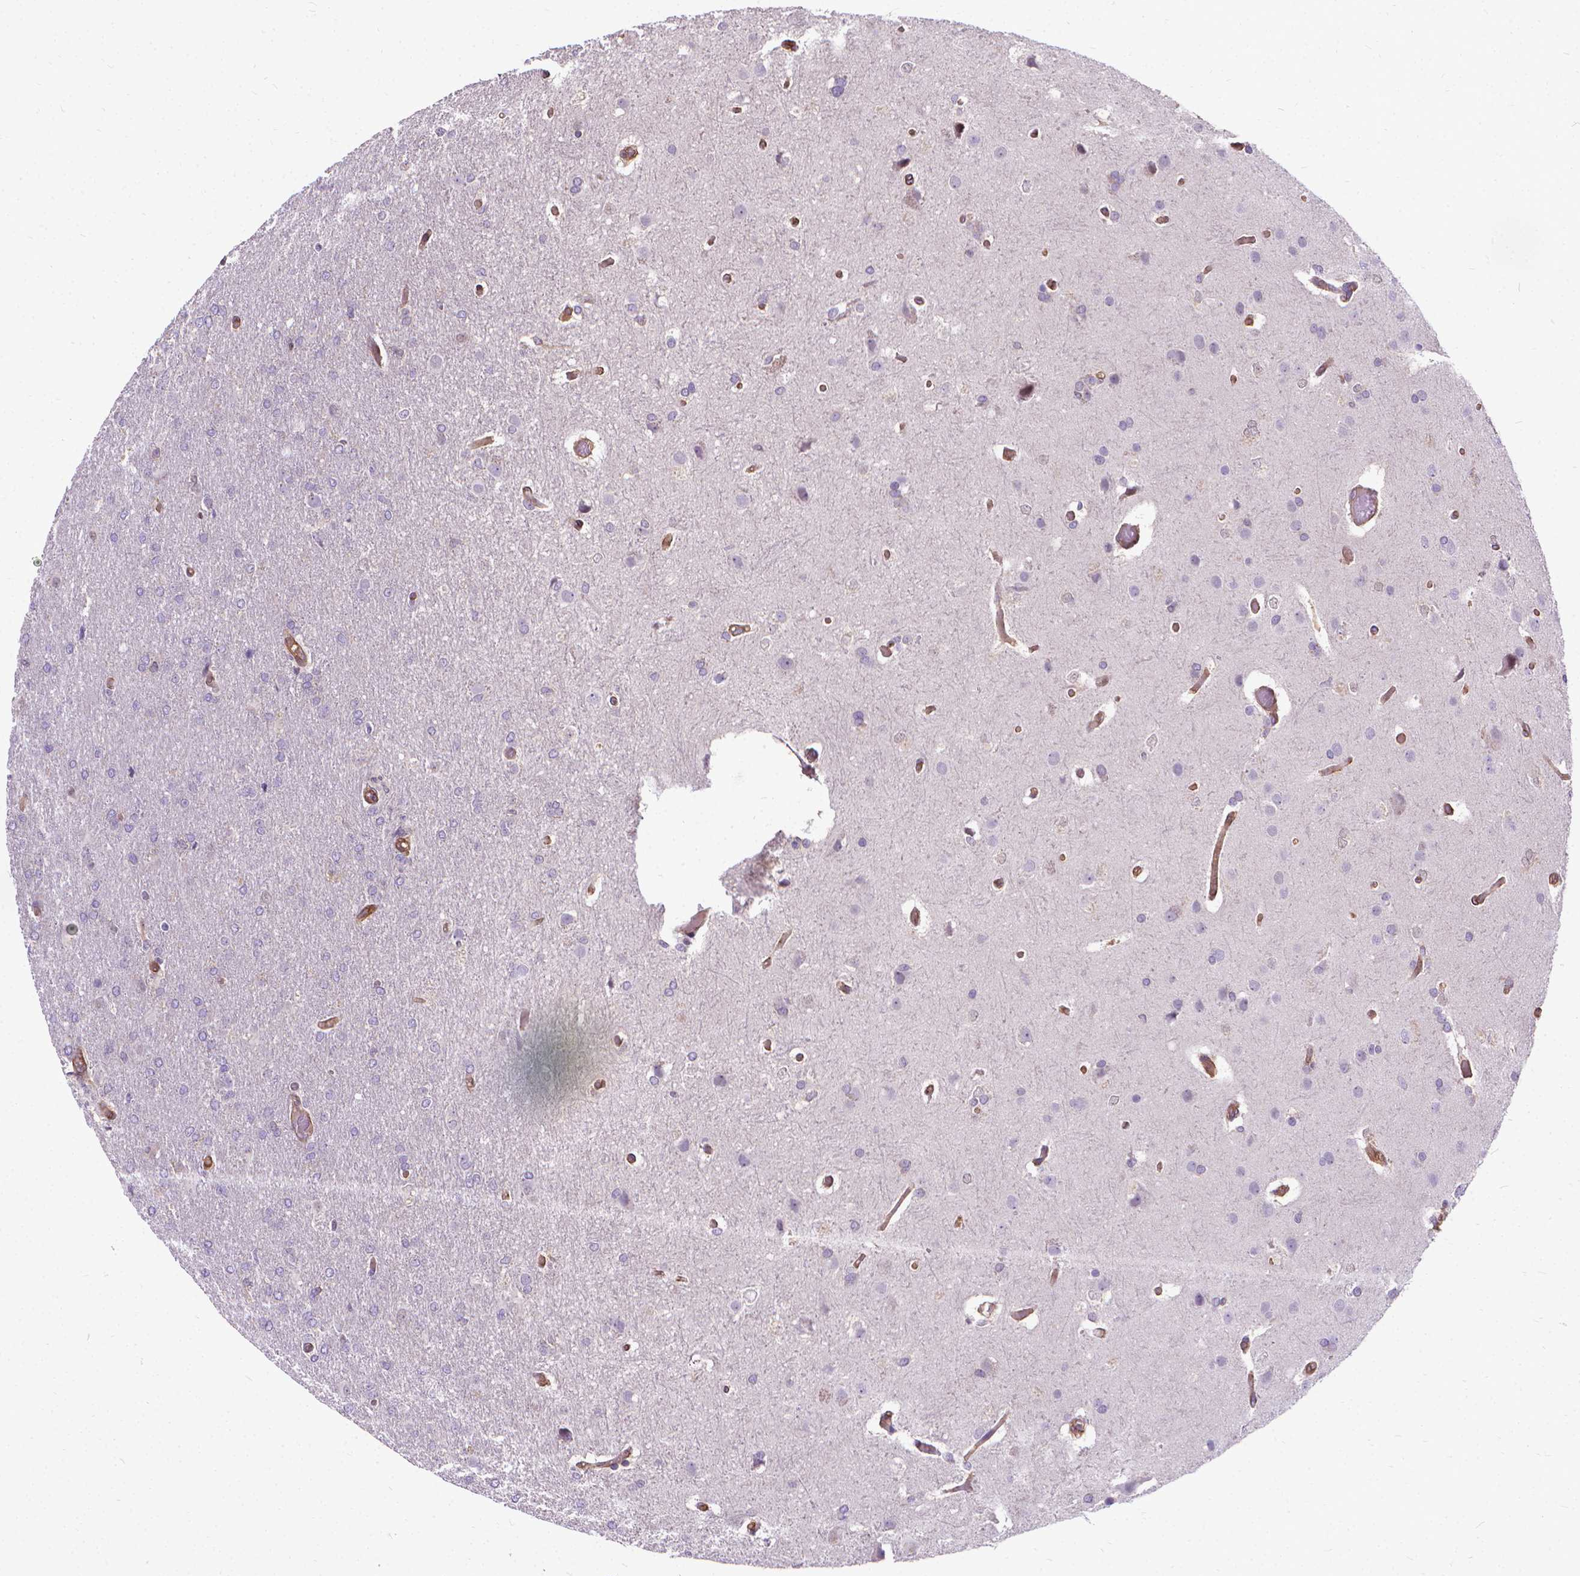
{"staining": {"intensity": "negative", "quantity": "none", "location": "none"}, "tissue": "glioma", "cell_type": "Tumor cells", "image_type": "cancer", "snomed": [{"axis": "morphology", "description": "Glioma, malignant, High grade"}, {"axis": "topography", "description": "Brain"}], "caption": "The image demonstrates no significant staining in tumor cells of malignant high-grade glioma.", "gene": "CFAP299", "patient": {"sex": "male", "age": 68}}